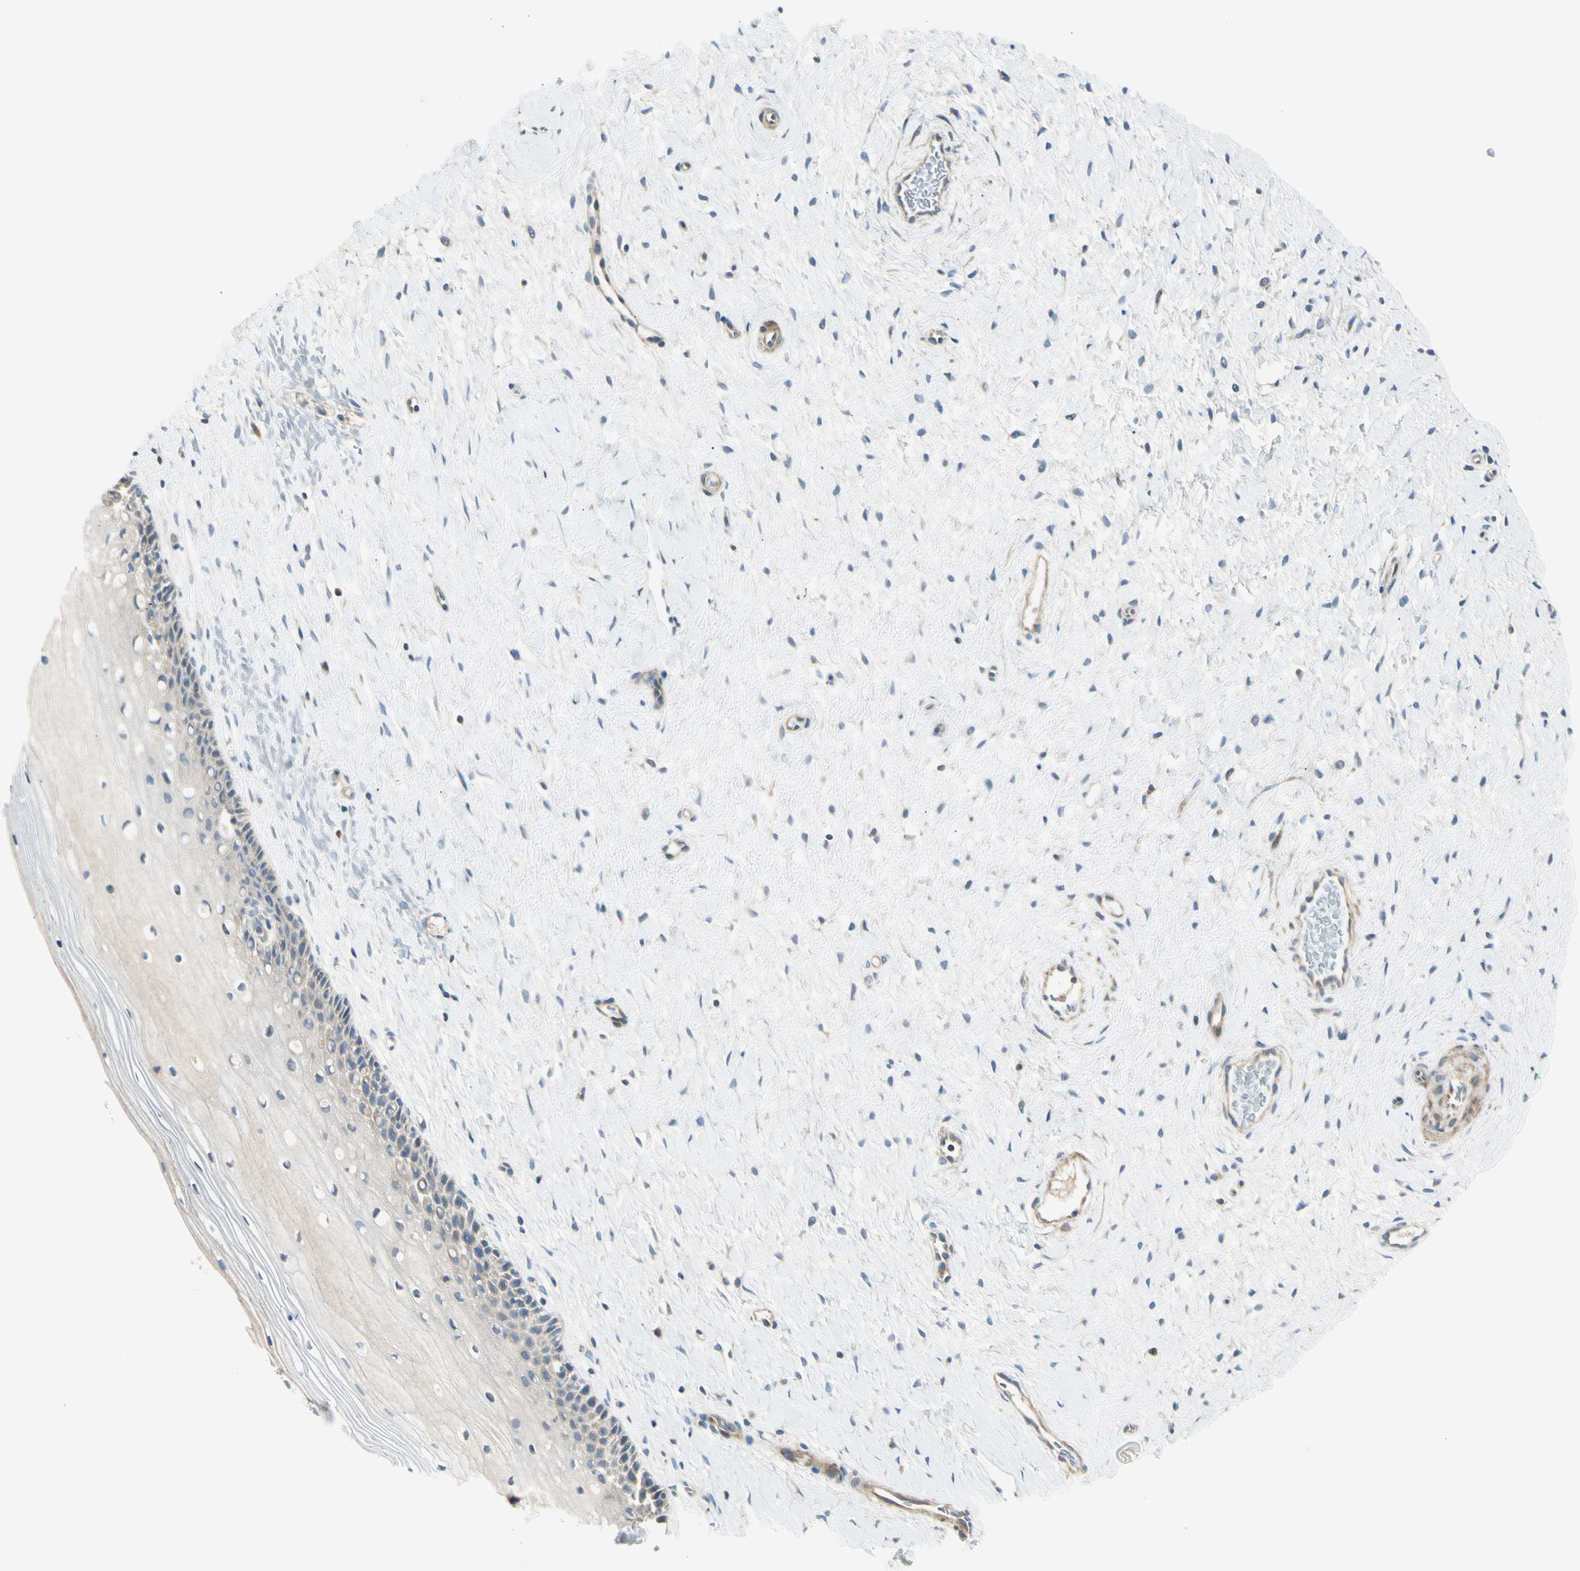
{"staining": {"intensity": "weak", "quantity": "25%-75%", "location": "cytoplasmic/membranous"}, "tissue": "cervix", "cell_type": "Glandular cells", "image_type": "normal", "snomed": [{"axis": "morphology", "description": "Normal tissue, NOS"}, {"axis": "topography", "description": "Cervix"}], "caption": "Unremarkable cervix was stained to show a protein in brown. There is low levels of weak cytoplasmic/membranous staining in approximately 25%-75% of glandular cells. The protein of interest is stained brown, and the nuclei are stained in blue (DAB (3,3'-diaminobenzidine) IHC with brightfield microscopy, high magnification).", "gene": "ADGRA3", "patient": {"sex": "female", "age": 39}}